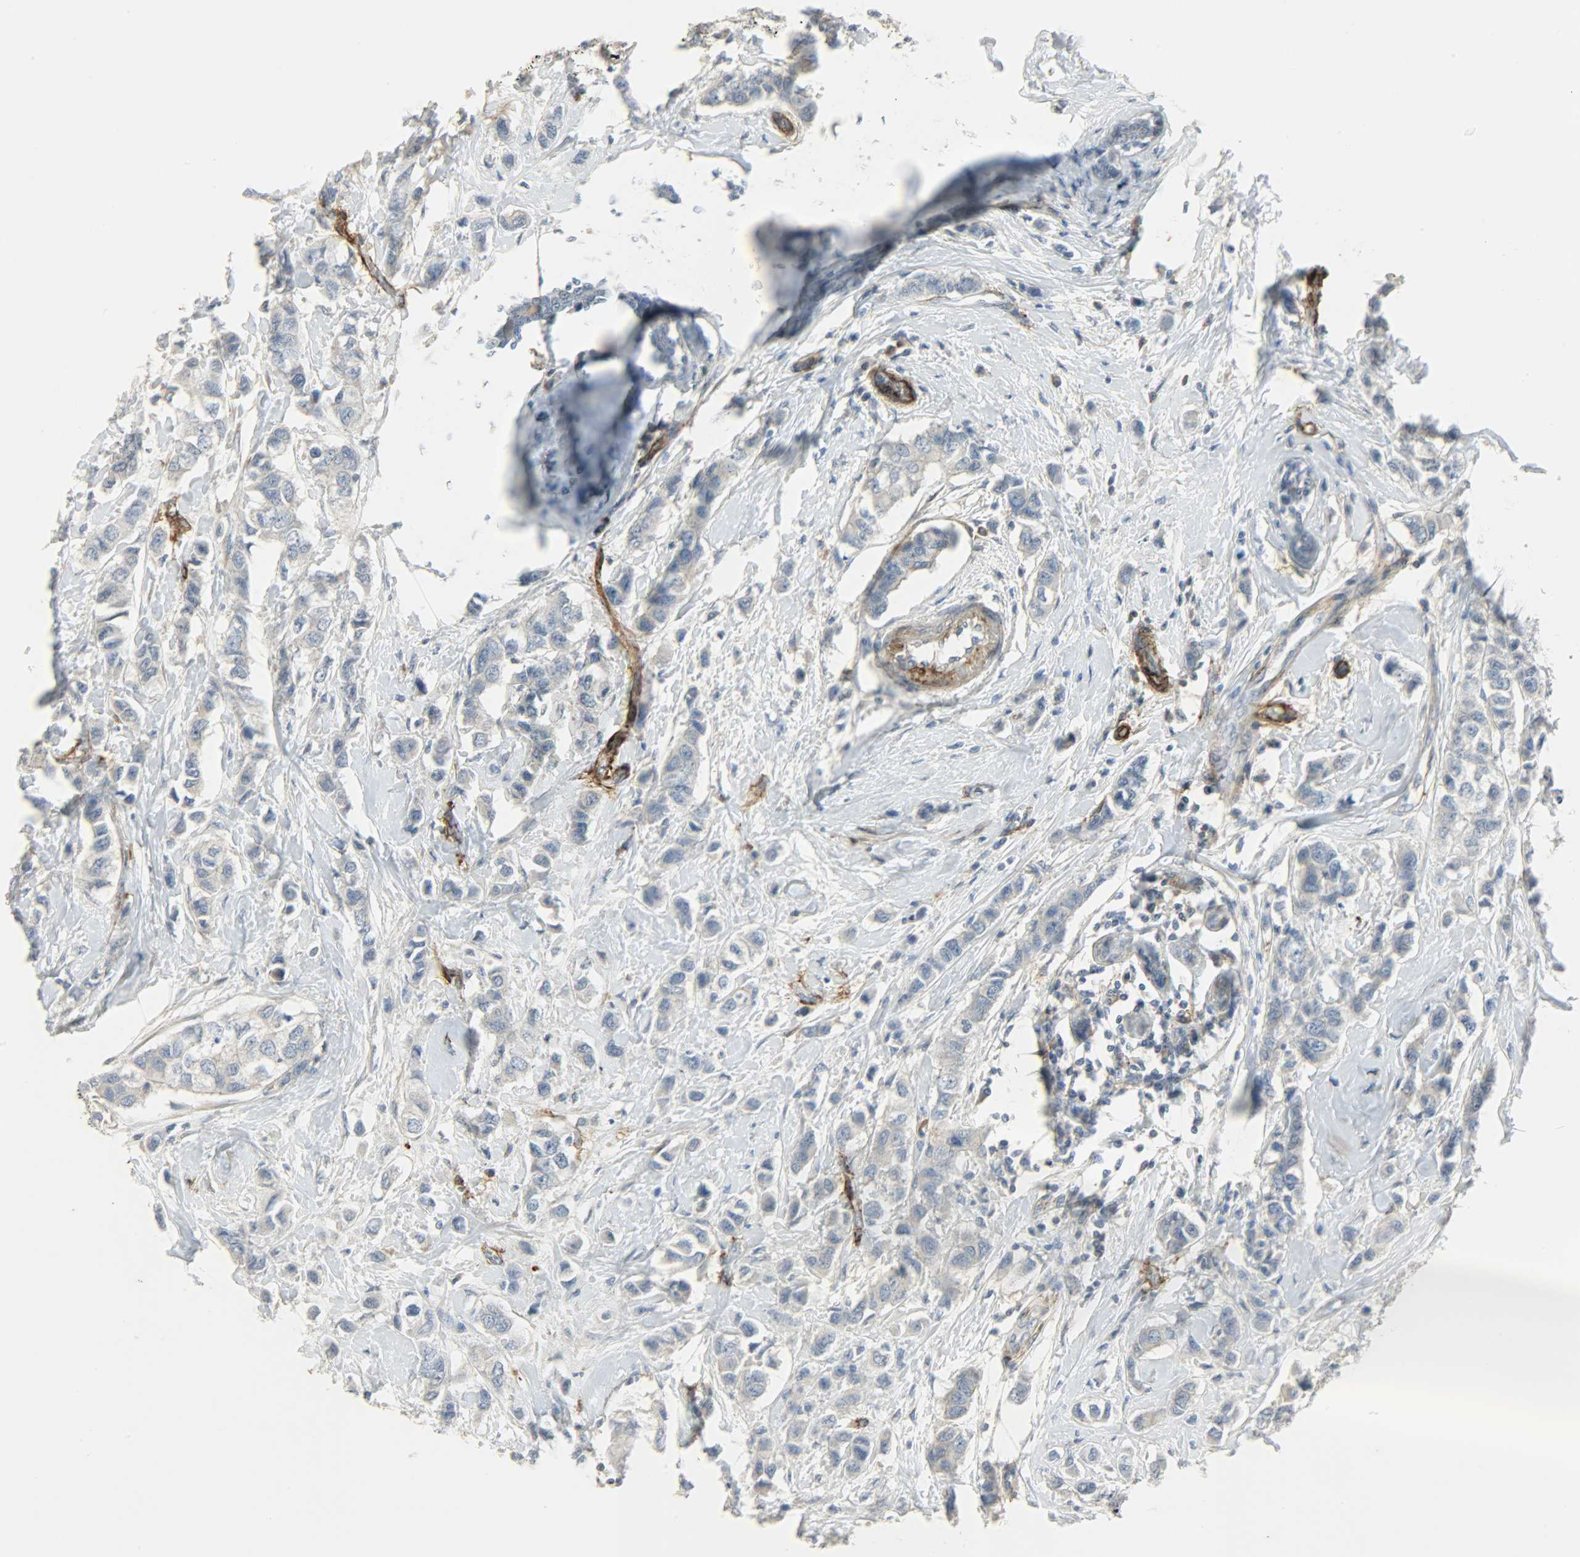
{"staining": {"intensity": "negative", "quantity": "none", "location": "none"}, "tissue": "breast cancer", "cell_type": "Tumor cells", "image_type": "cancer", "snomed": [{"axis": "morphology", "description": "Duct carcinoma"}, {"axis": "topography", "description": "Breast"}], "caption": "The histopathology image exhibits no significant staining in tumor cells of breast infiltrating ductal carcinoma.", "gene": "ENPEP", "patient": {"sex": "female", "age": 50}}